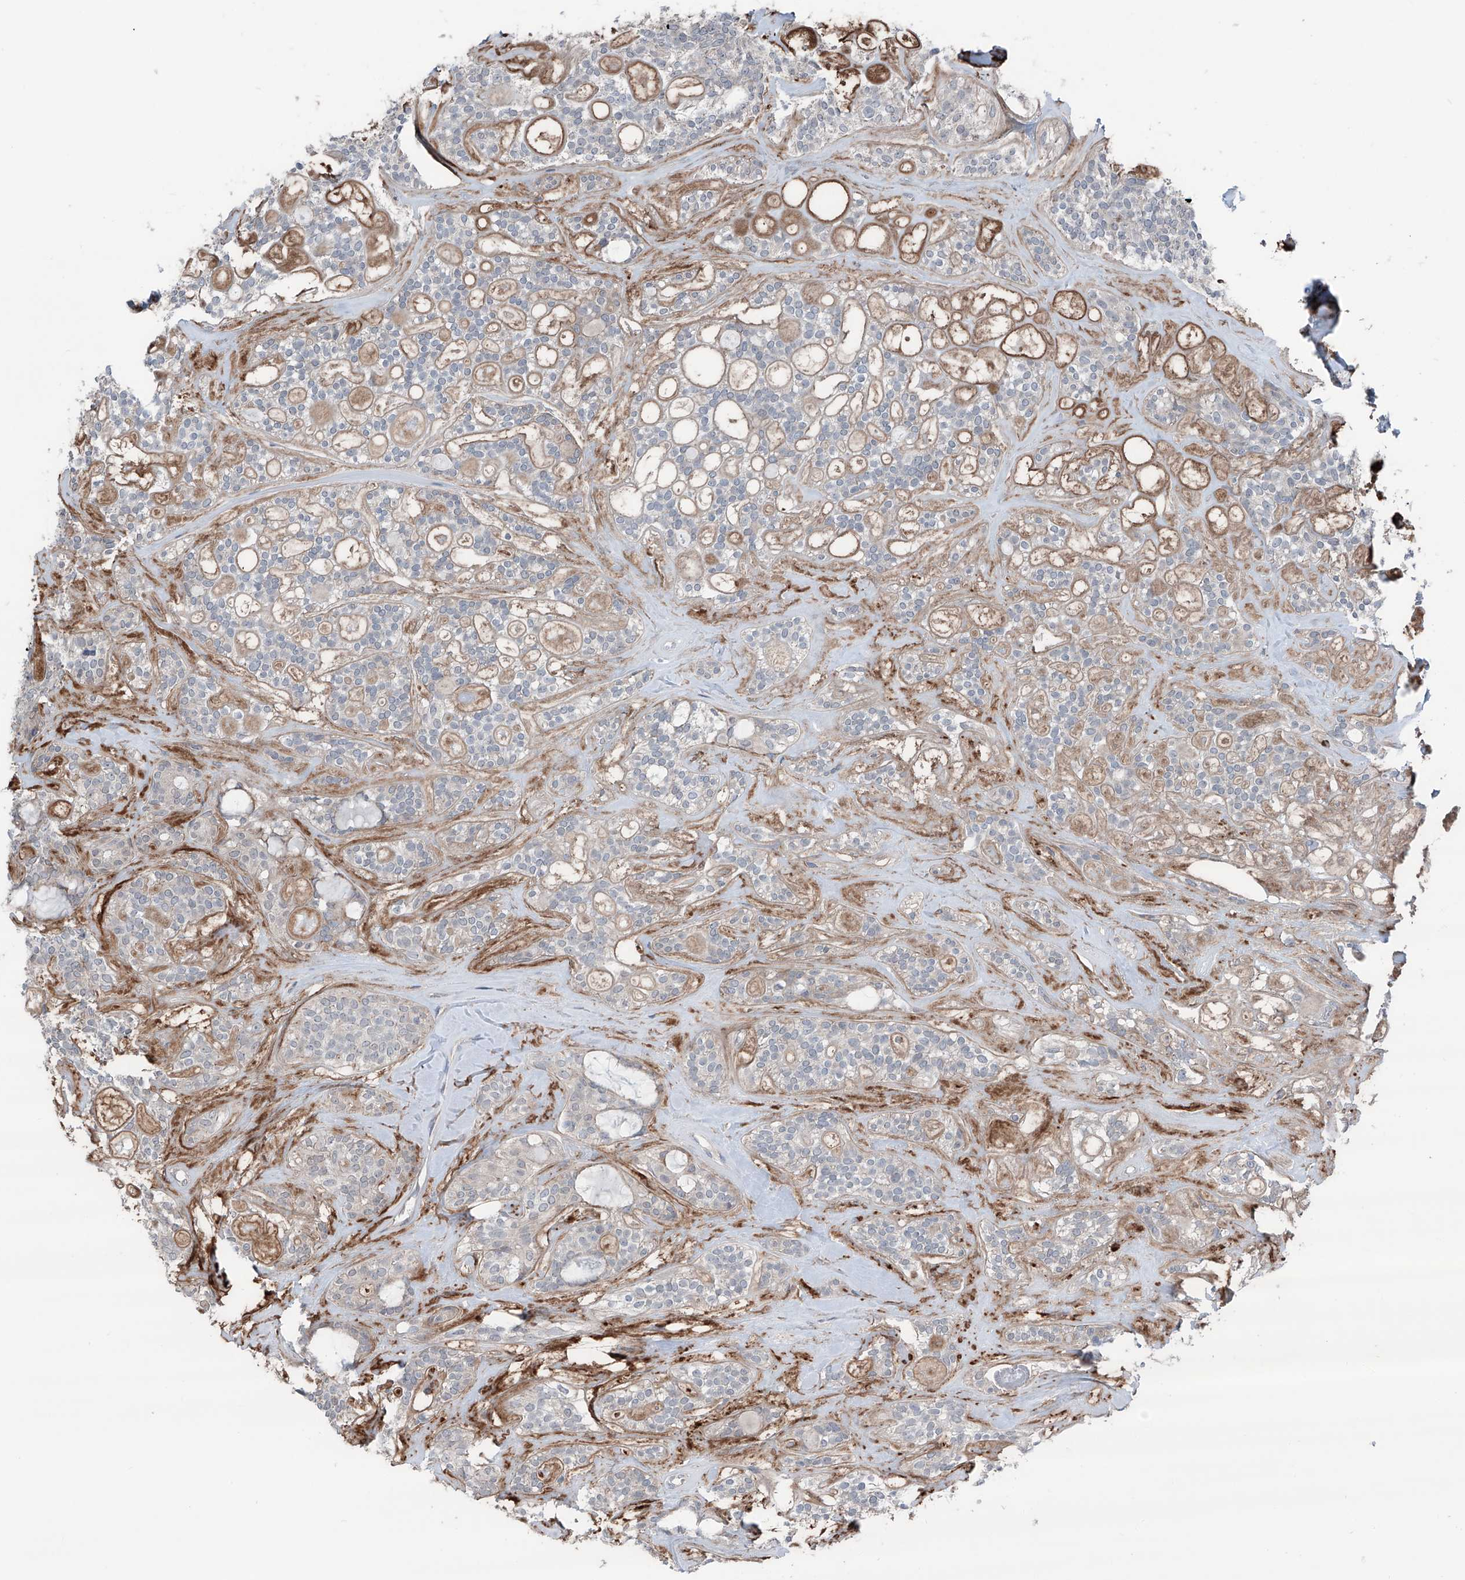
{"staining": {"intensity": "negative", "quantity": "none", "location": "none"}, "tissue": "head and neck cancer", "cell_type": "Tumor cells", "image_type": "cancer", "snomed": [{"axis": "morphology", "description": "Adenocarcinoma, NOS"}, {"axis": "topography", "description": "Head-Neck"}], "caption": "The photomicrograph exhibits no significant staining in tumor cells of head and neck adenocarcinoma.", "gene": "HSPB11", "patient": {"sex": "male", "age": 66}}